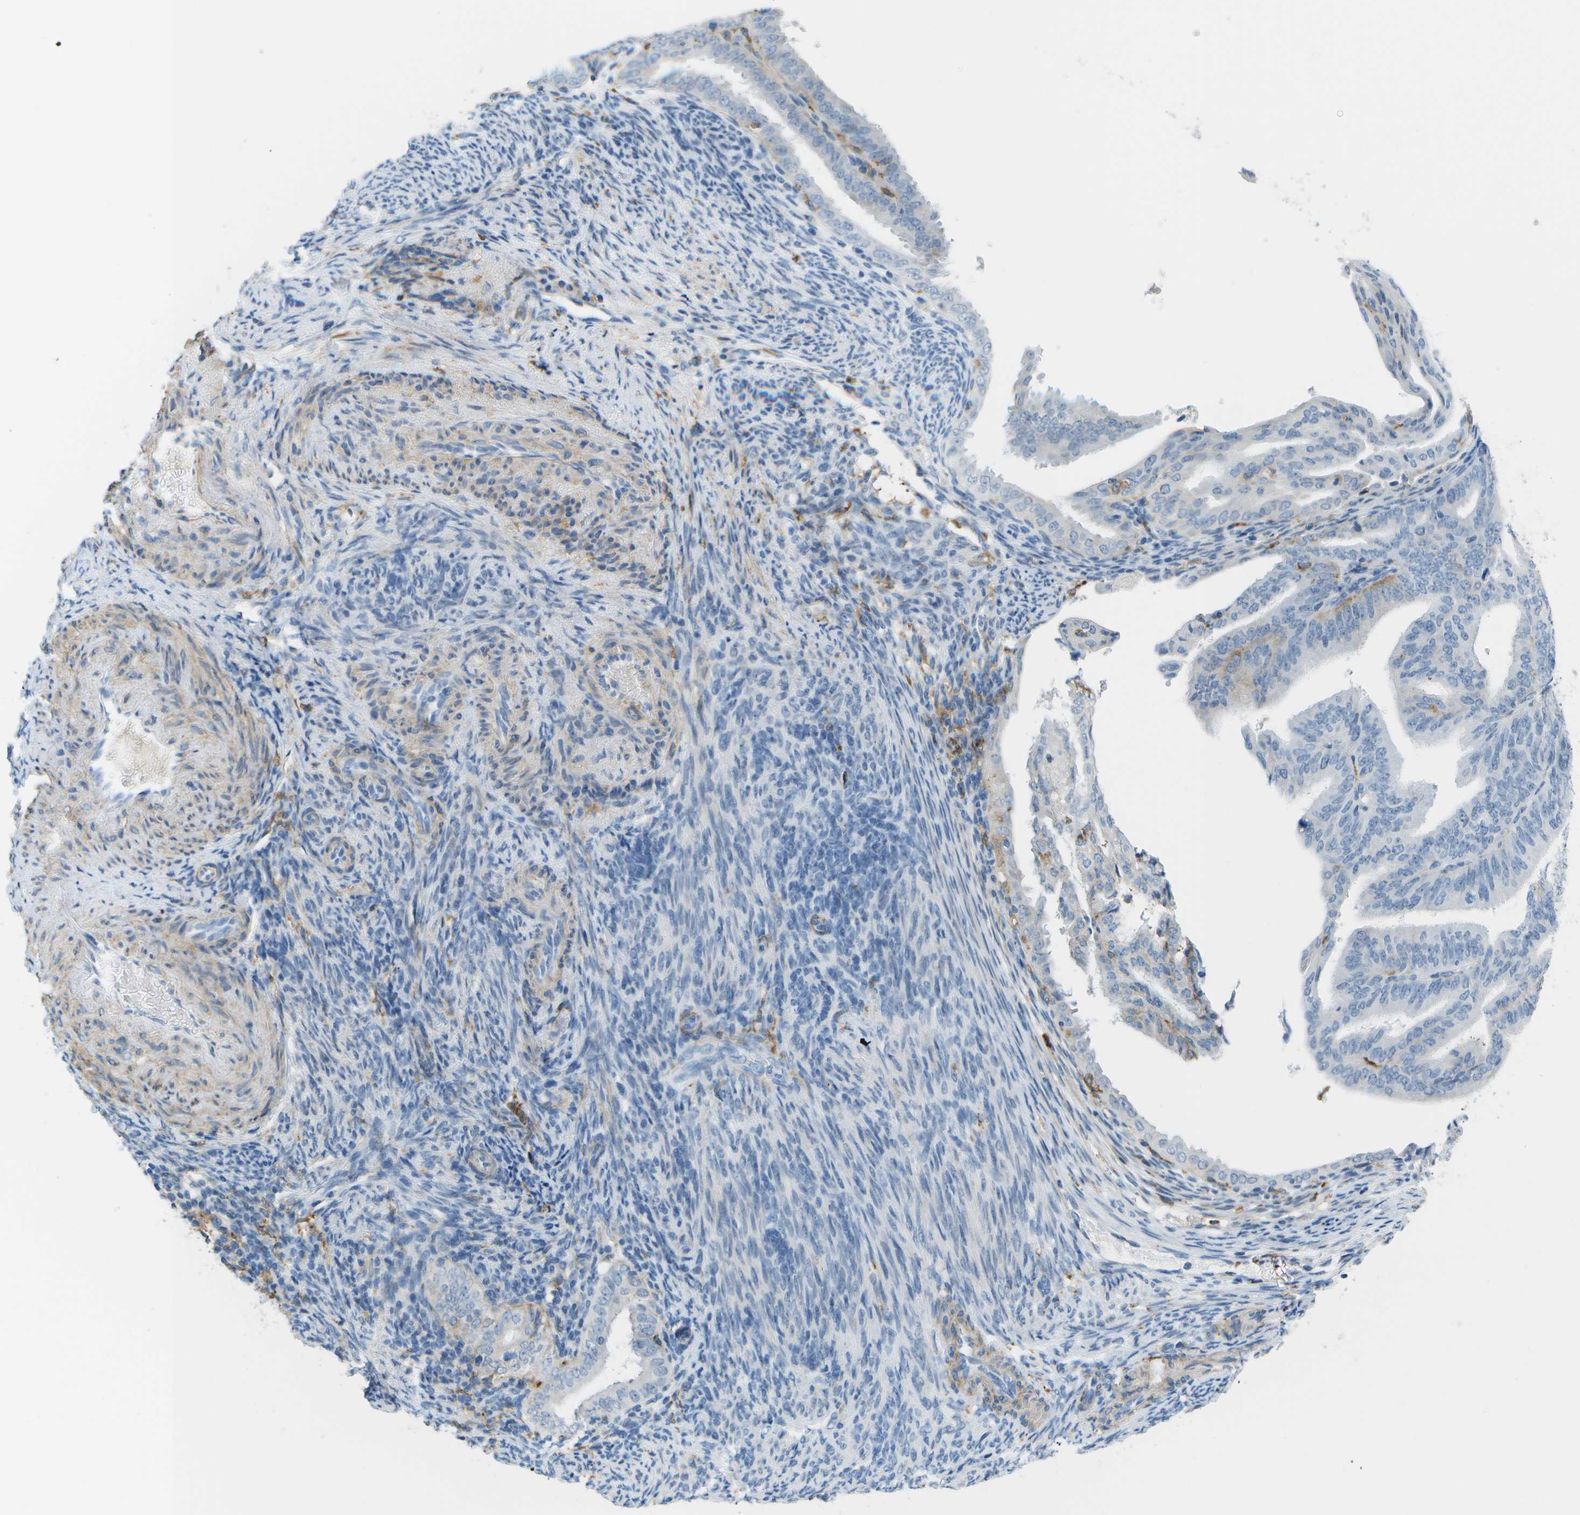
{"staining": {"intensity": "negative", "quantity": "none", "location": "none"}, "tissue": "endometrial cancer", "cell_type": "Tumor cells", "image_type": "cancer", "snomed": [{"axis": "morphology", "description": "Adenocarcinoma, NOS"}, {"axis": "topography", "description": "Endometrium"}], "caption": "The histopathology image demonstrates no significant positivity in tumor cells of adenocarcinoma (endometrial). (DAB (3,3'-diaminobenzidine) immunohistochemistry (IHC), high magnification).", "gene": "ZBTB43", "patient": {"sex": "female", "age": 58}}